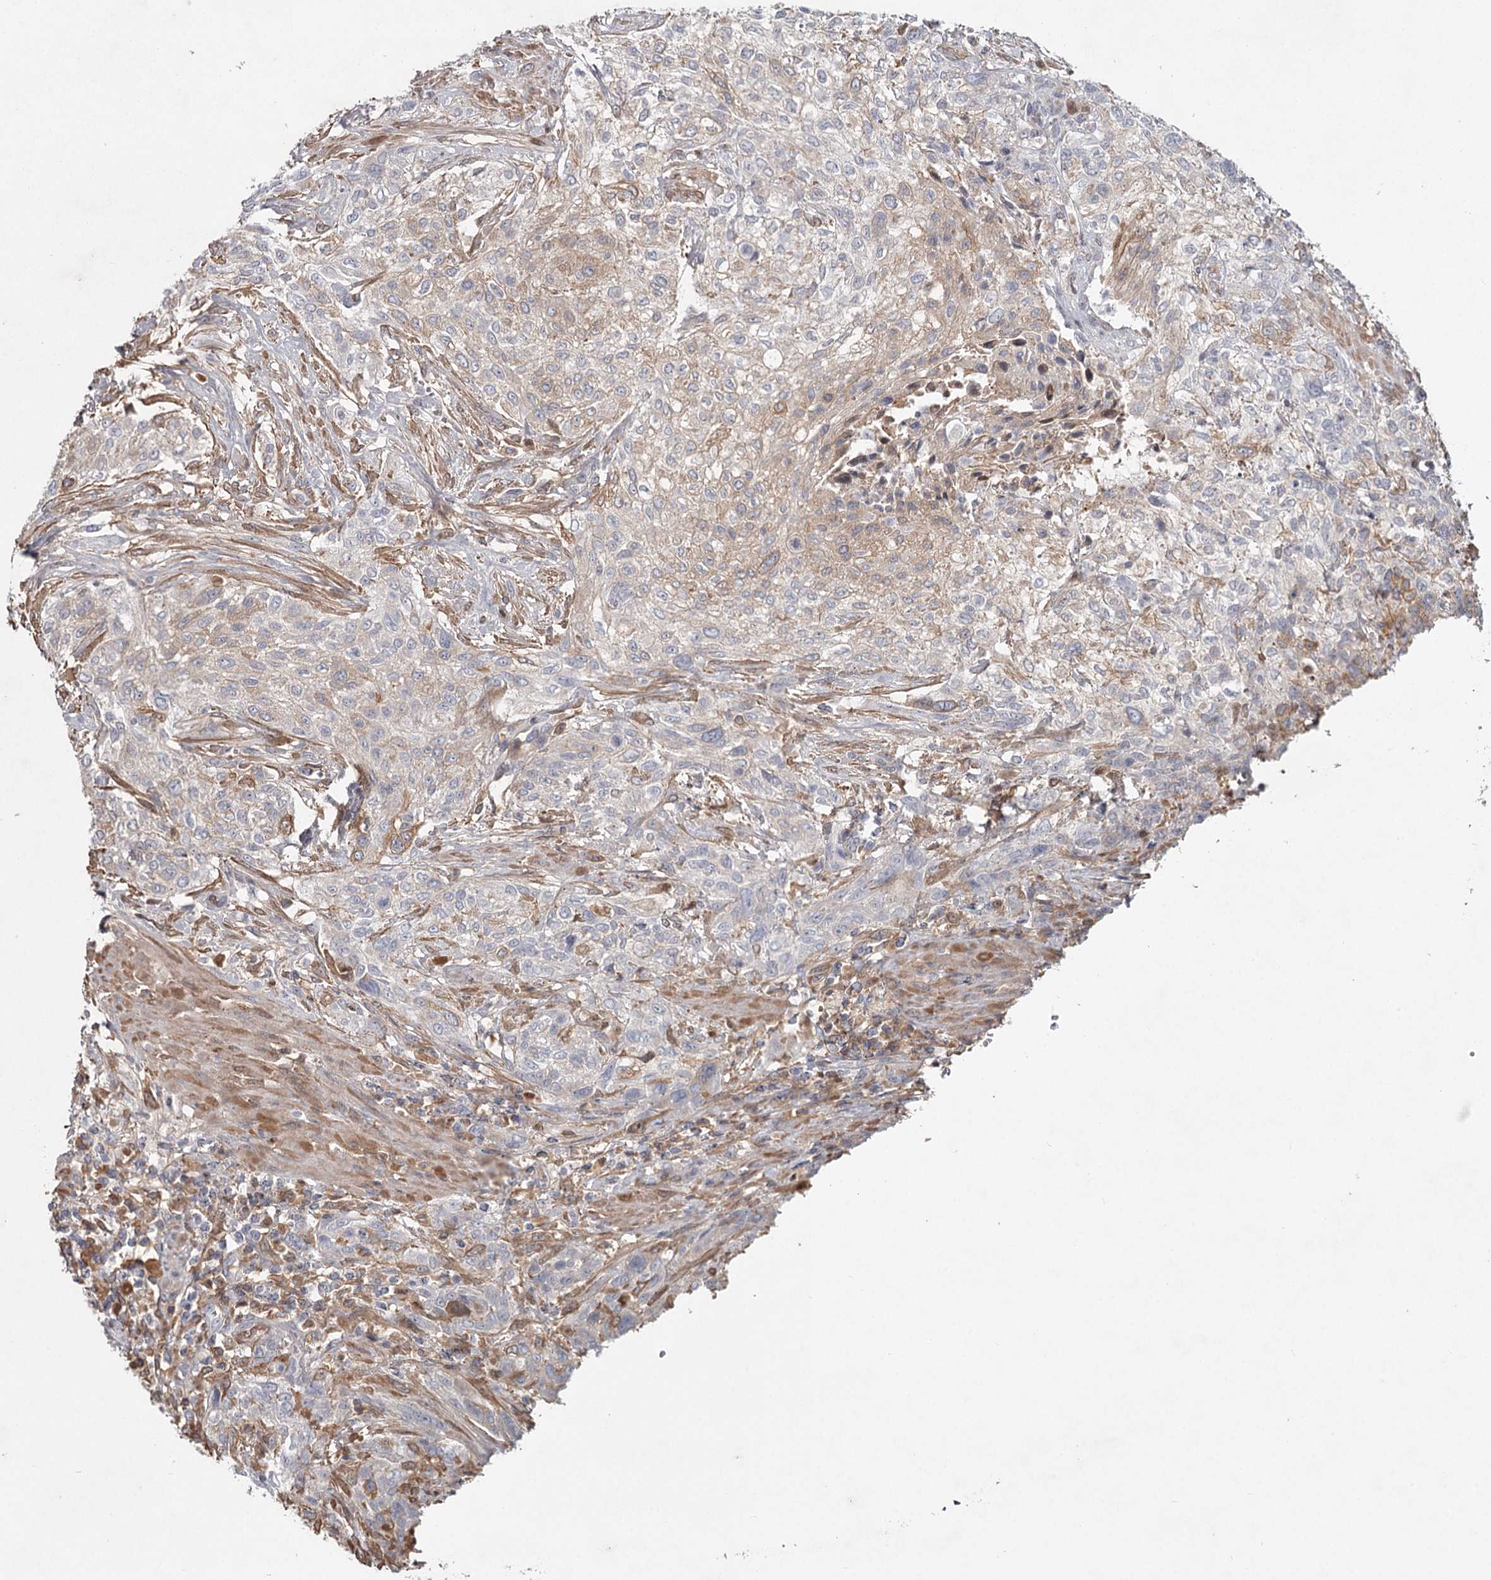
{"staining": {"intensity": "weak", "quantity": "<25%", "location": "cytoplasmic/membranous"}, "tissue": "urothelial cancer", "cell_type": "Tumor cells", "image_type": "cancer", "snomed": [{"axis": "morphology", "description": "Normal tissue, NOS"}, {"axis": "morphology", "description": "Urothelial carcinoma, NOS"}, {"axis": "topography", "description": "Urinary bladder"}, {"axis": "topography", "description": "Peripheral nerve tissue"}], "caption": "Immunohistochemical staining of urothelial cancer reveals no significant staining in tumor cells.", "gene": "DHRS9", "patient": {"sex": "male", "age": 35}}